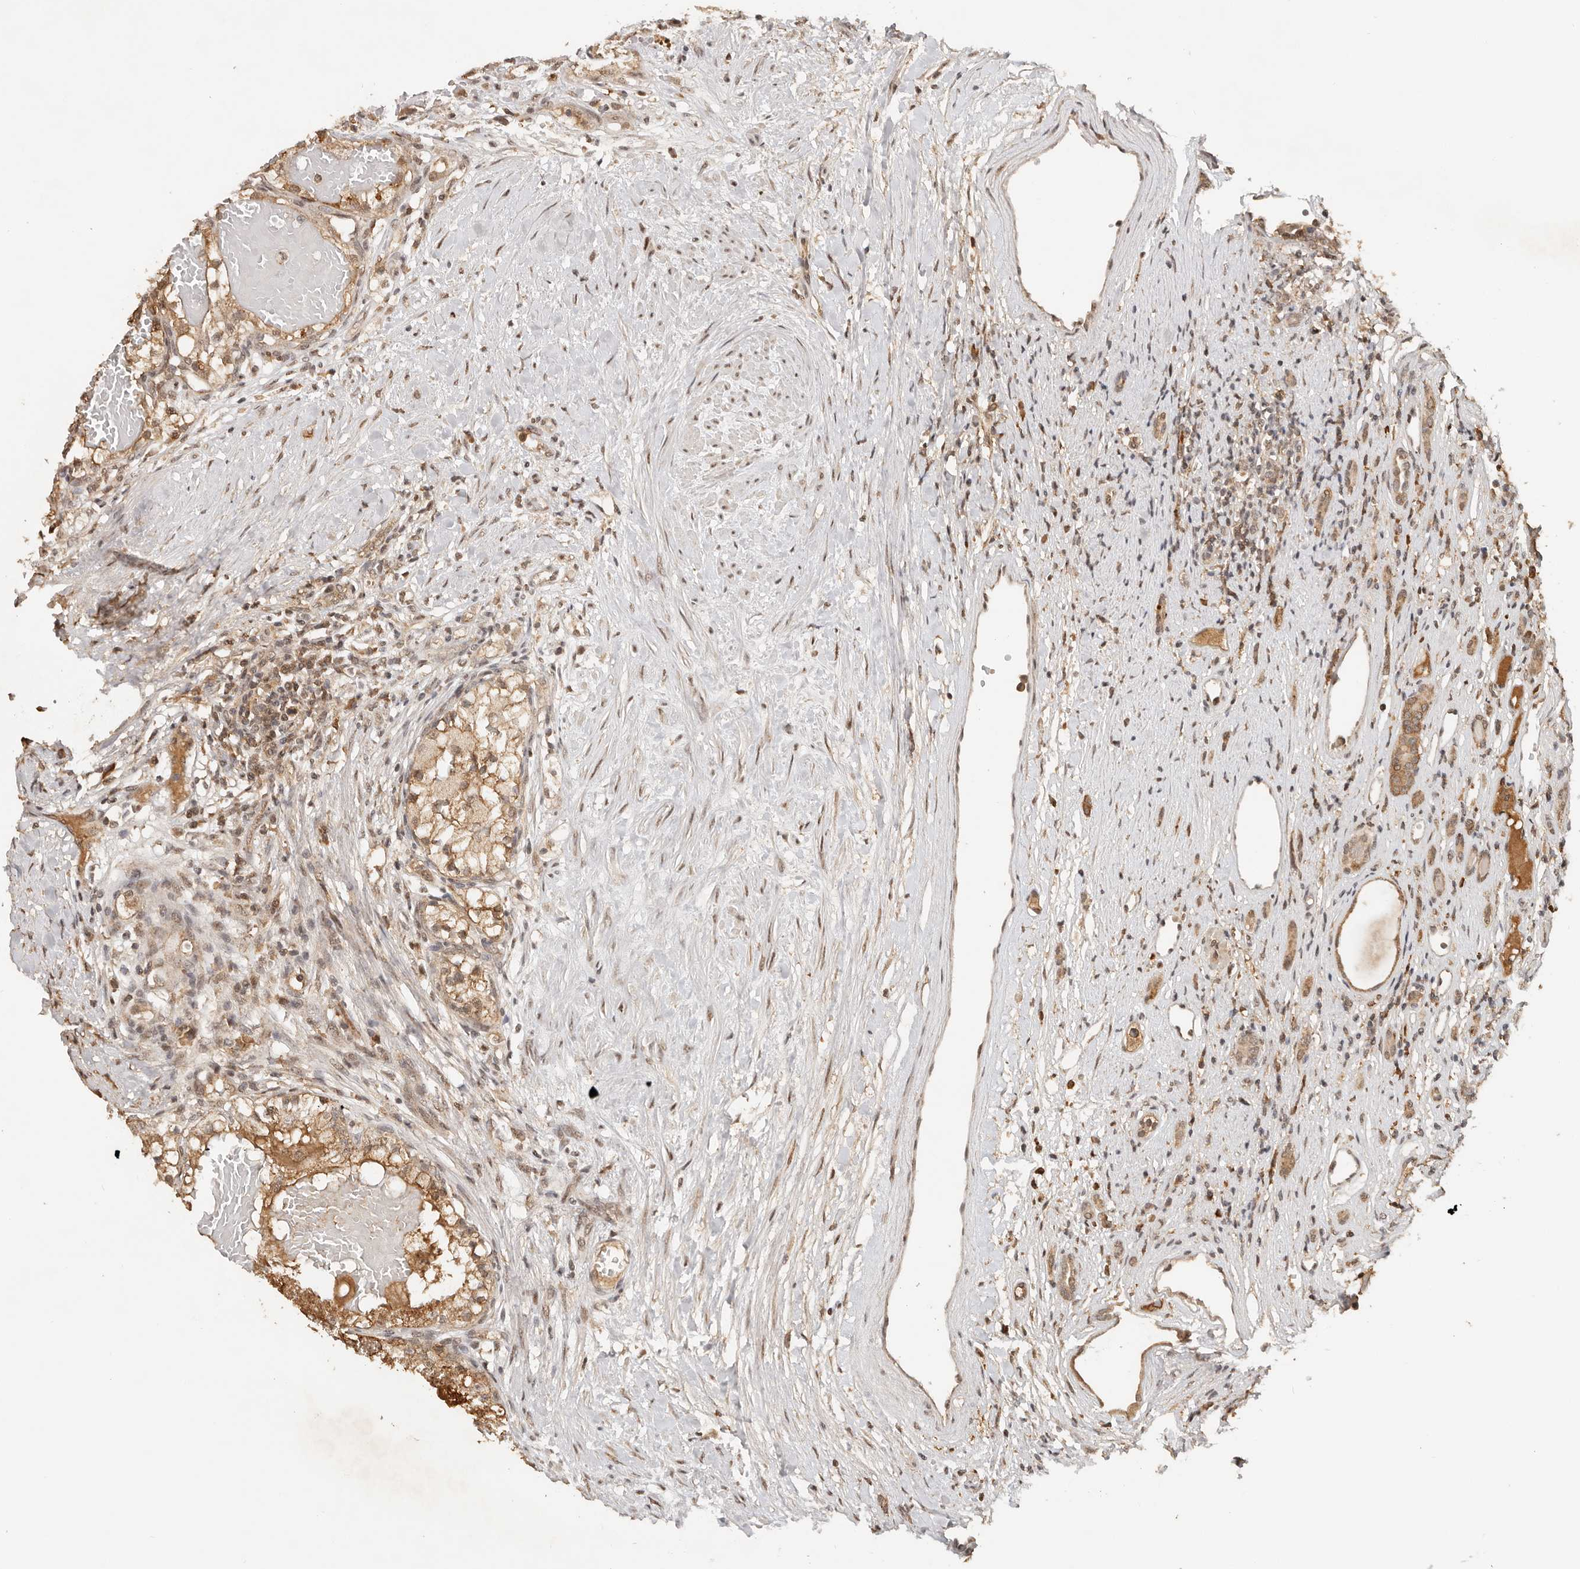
{"staining": {"intensity": "moderate", "quantity": ">75%", "location": "cytoplasmic/membranous"}, "tissue": "renal cancer", "cell_type": "Tumor cells", "image_type": "cancer", "snomed": [{"axis": "morphology", "description": "Normal tissue, NOS"}, {"axis": "morphology", "description": "Adenocarcinoma, NOS"}, {"axis": "topography", "description": "Kidney"}], "caption": "Adenocarcinoma (renal) stained for a protein (brown) exhibits moderate cytoplasmic/membranous positive staining in about >75% of tumor cells.", "gene": "SEC14L1", "patient": {"sex": "male", "age": 68}}